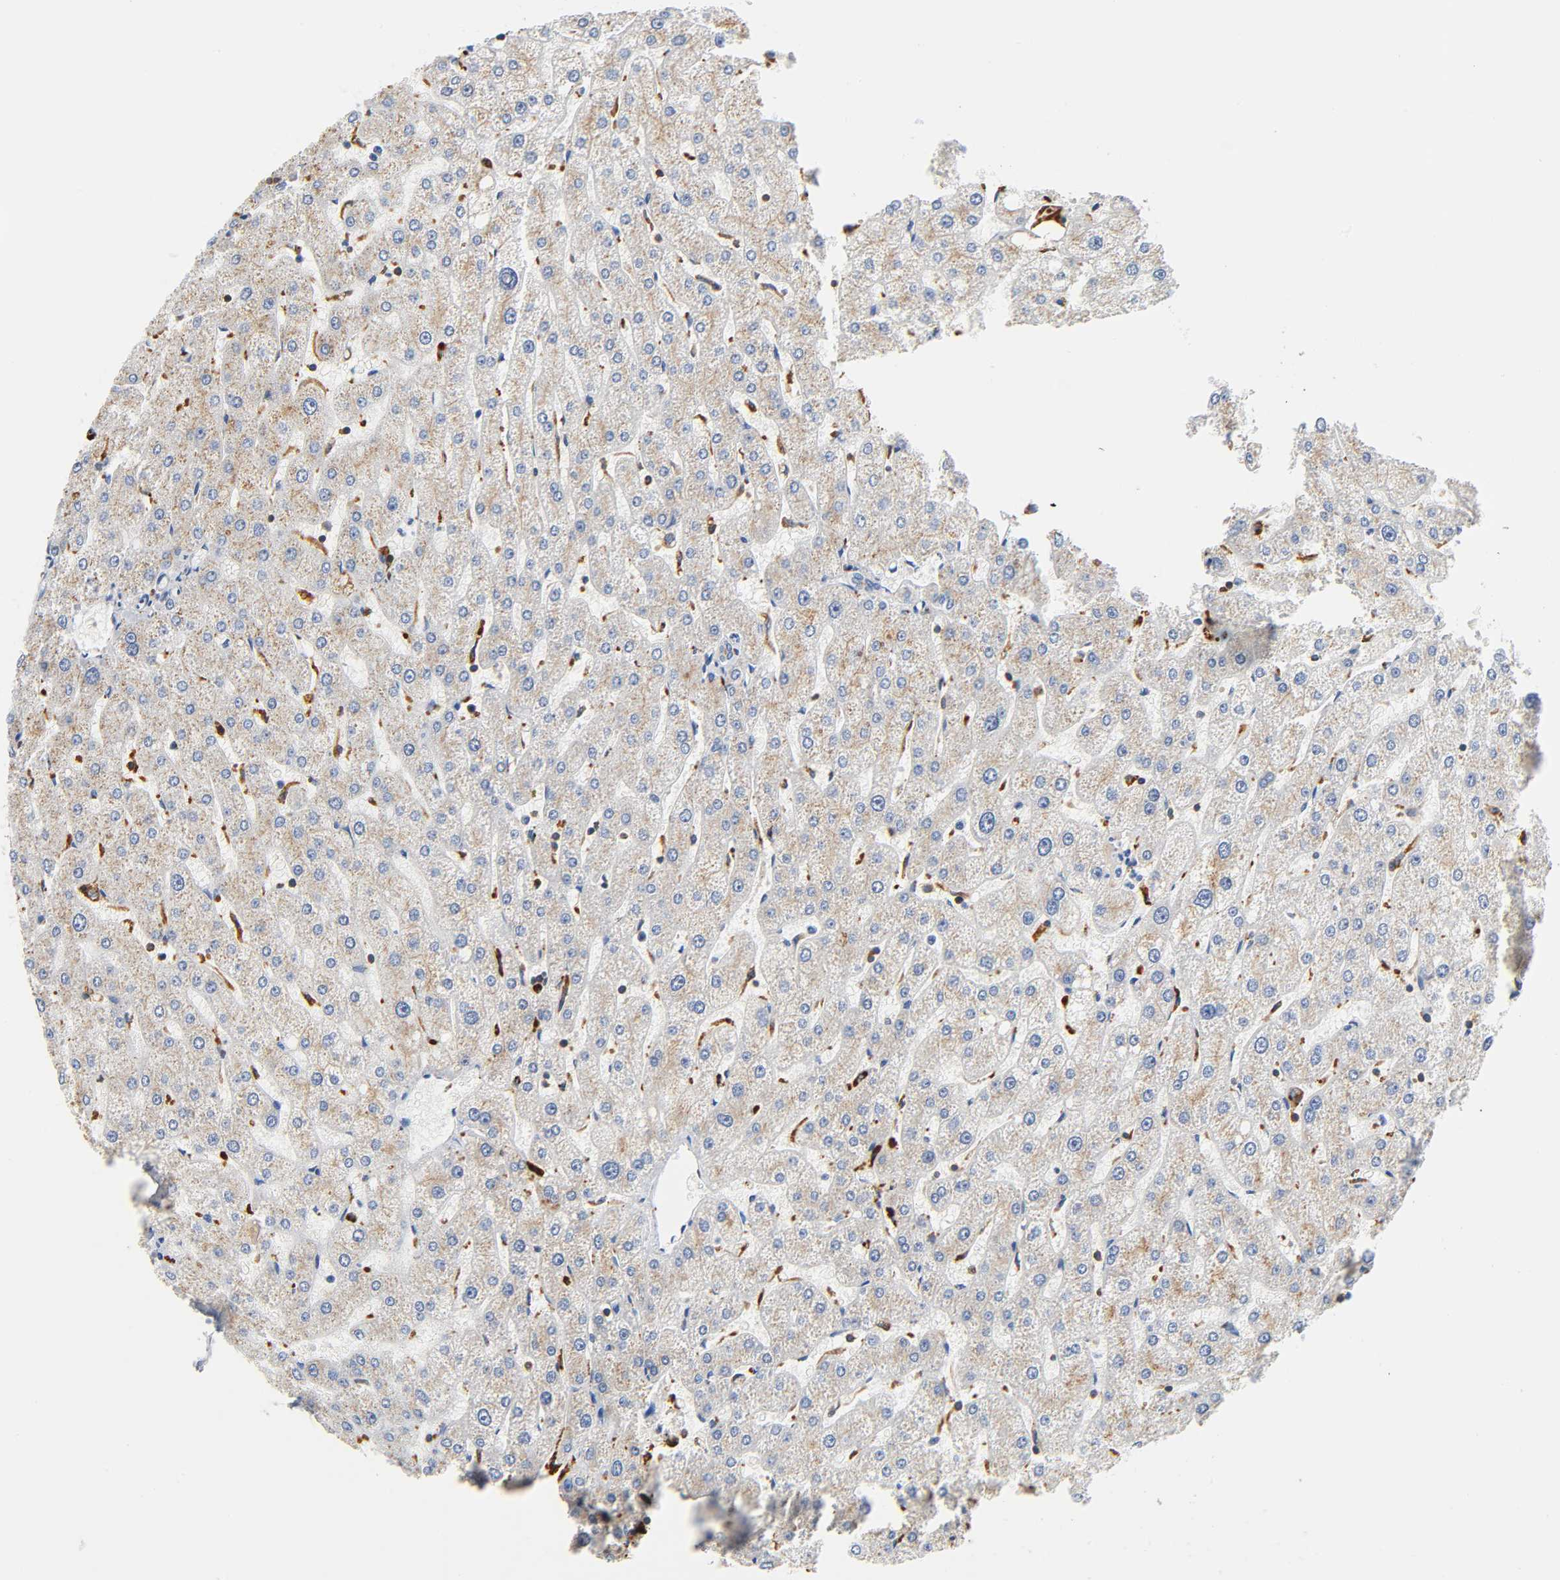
{"staining": {"intensity": "weak", "quantity": "25%-75%", "location": "cytoplasmic/membranous"}, "tissue": "liver", "cell_type": "Cholangiocytes", "image_type": "normal", "snomed": [{"axis": "morphology", "description": "Normal tissue, NOS"}, {"axis": "topography", "description": "Liver"}], "caption": "DAB (3,3'-diaminobenzidine) immunohistochemical staining of unremarkable human liver reveals weak cytoplasmic/membranous protein positivity in about 25%-75% of cholangiocytes. (DAB IHC, brown staining for protein, blue staining for nuclei).", "gene": "UCKL1", "patient": {"sex": "male", "age": 67}}